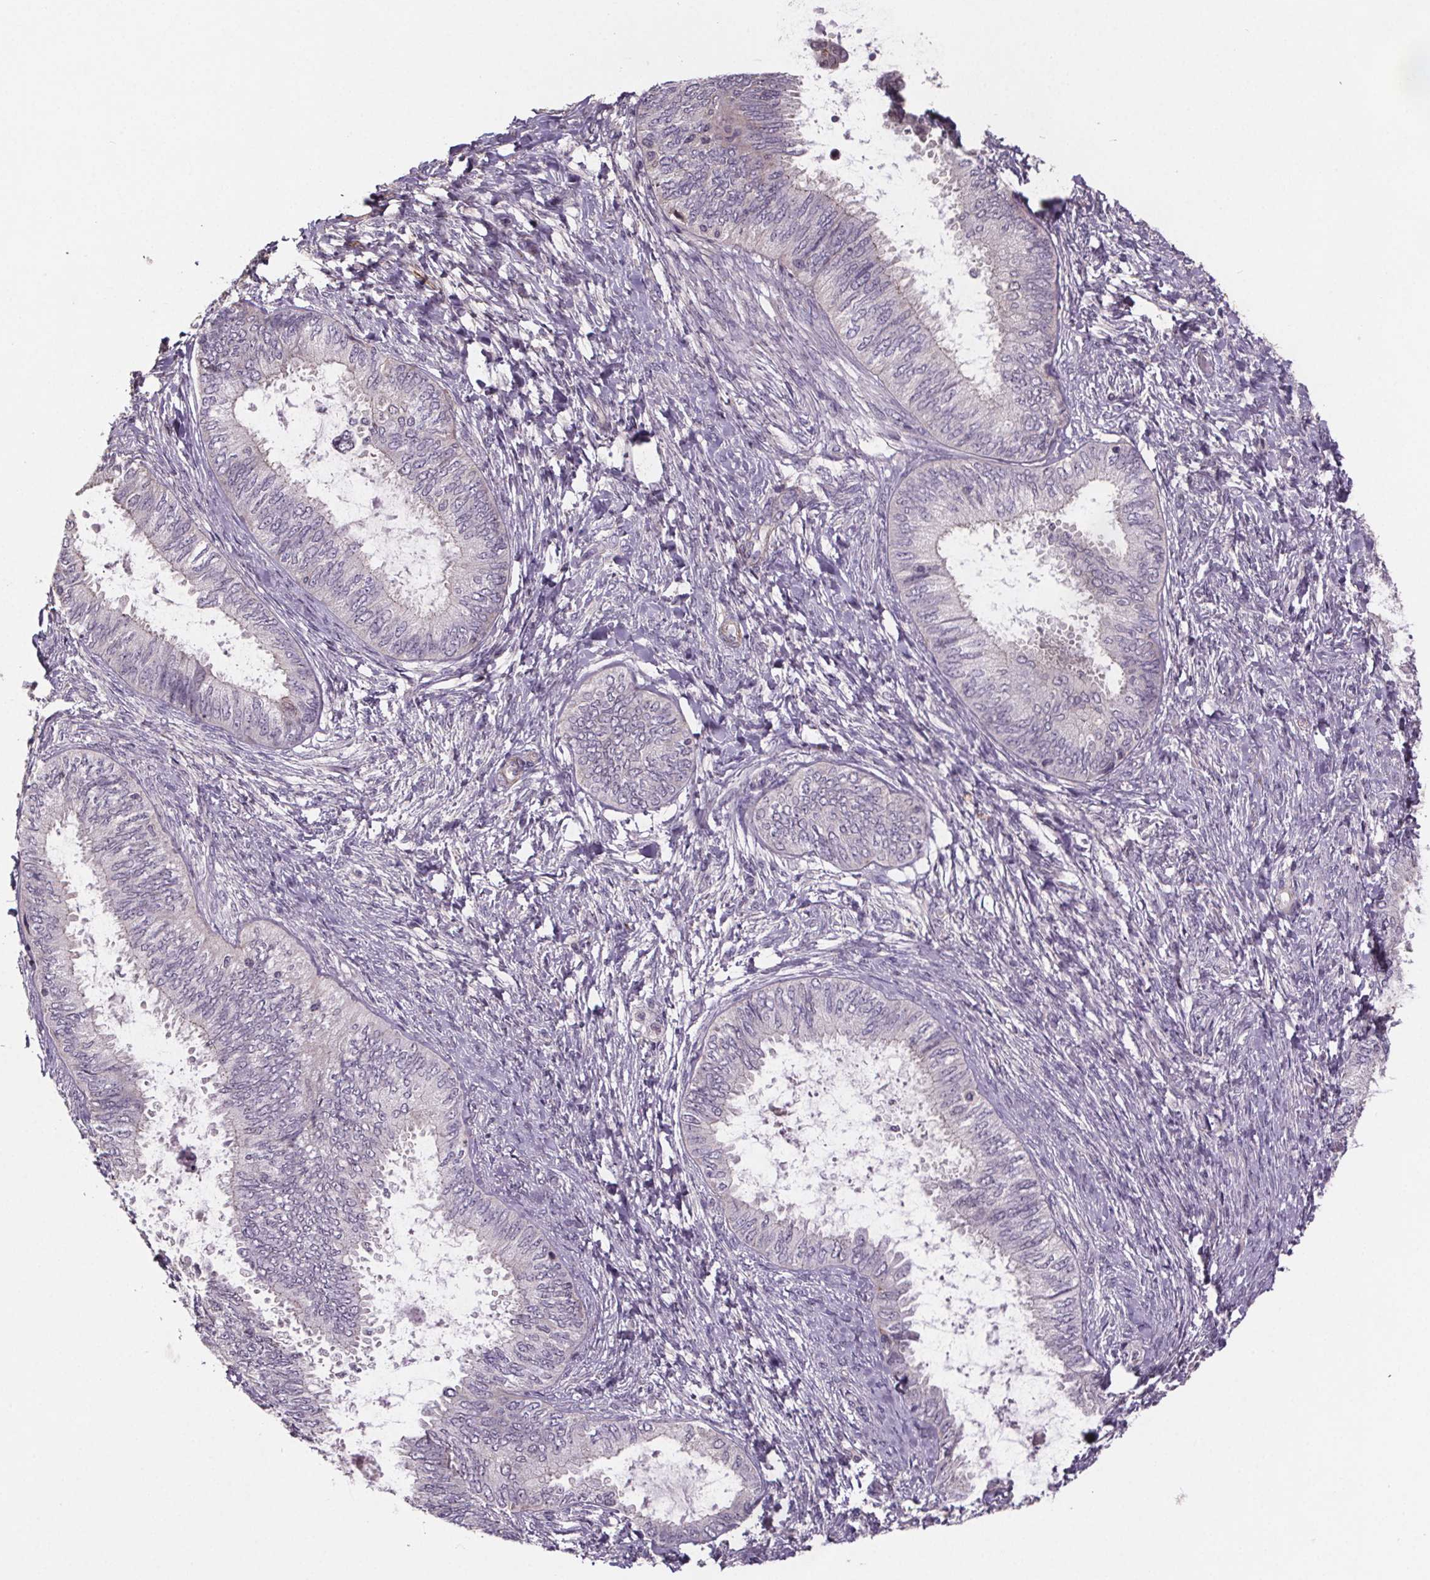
{"staining": {"intensity": "negative", "quantity": "none", "location": "none"}, "tissue": "ovarian cancer", "cell_type": "Tumor cells", "image_type": "cancer", "snomed": [{"axis": "morphology", "description": "Carcinoma, endometroid"}, {"axis": "topography", "description": "Ovary"}], "caption": "A histopathology image of ovarian endometroid carcinoma stained for a protein demonstrates no brown staining in tumor cells. The staining was performed using DAB (3,3'-diaminobenzidine) to visualize the protein expression in brown, while the nuclei were stained in blue with hematoxylin (Magnification: 20x).", "gene": "CLN3", "patient": {"sex": "female", "age": 70}}